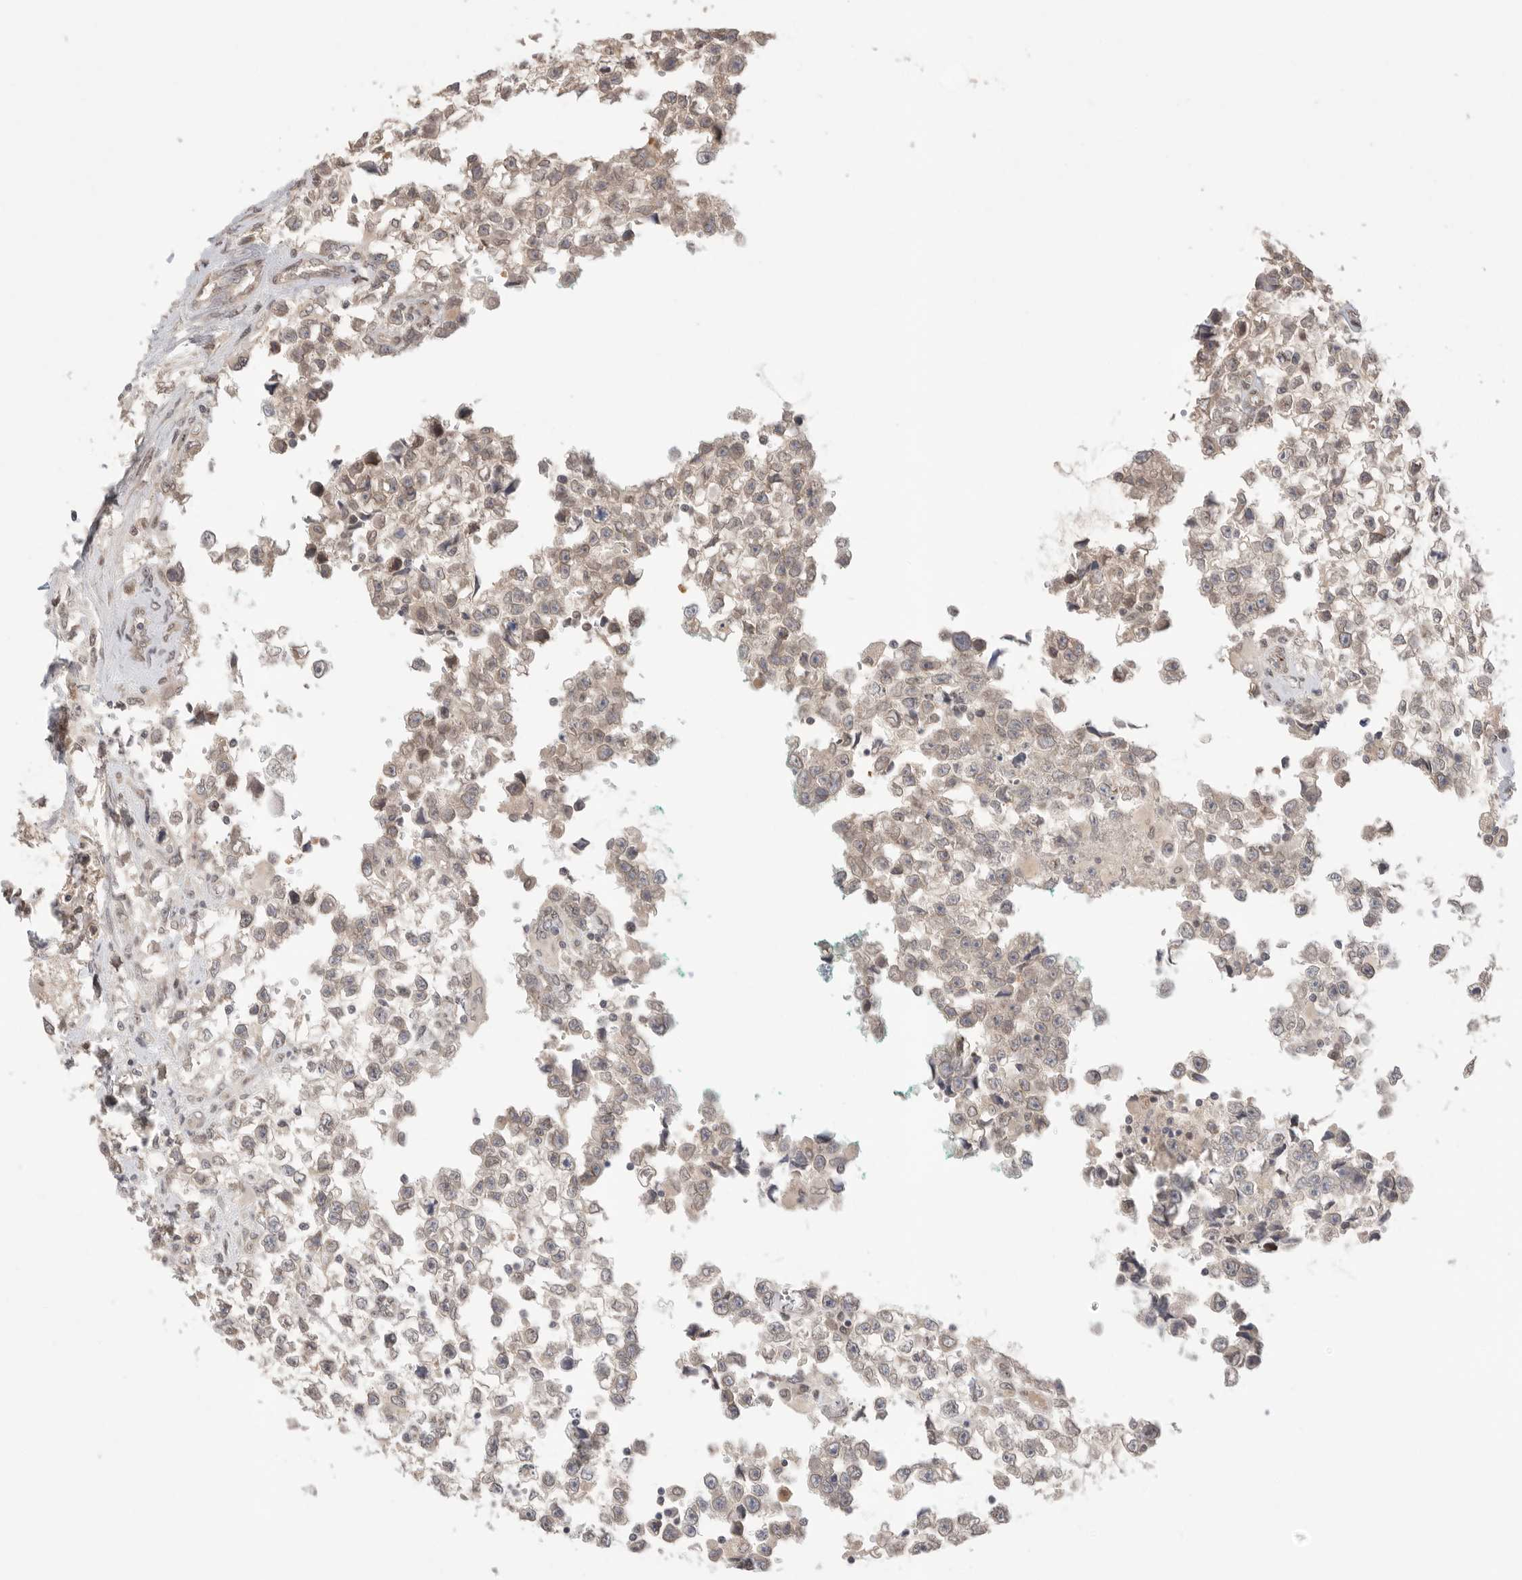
{"staining": {"intensity": "weak", "quantity": "25%-75%", "location": "cytoplasmic/membranous,nuclear"}, "tissue": "testis cancer", "cell_type": "Tumor cells", "image_type": "cancer", "snomed": [{"axis": "morphology", "description": "Seminoma, NOS"}, {"axis": "morphology", "description": "Carcinoma, Embryonal, NOS"}, {"axis": "topography", "description": "Testis"}], "caption": "Testis embryonal carcinoma stained for a protein (brown) exhibits weak cytoplasmic/membranous and nuclear positive staining in about 25%-75% of tumor cells.", "gene": "LEMD3", "patient": {"sex": "male", "age": 51}}